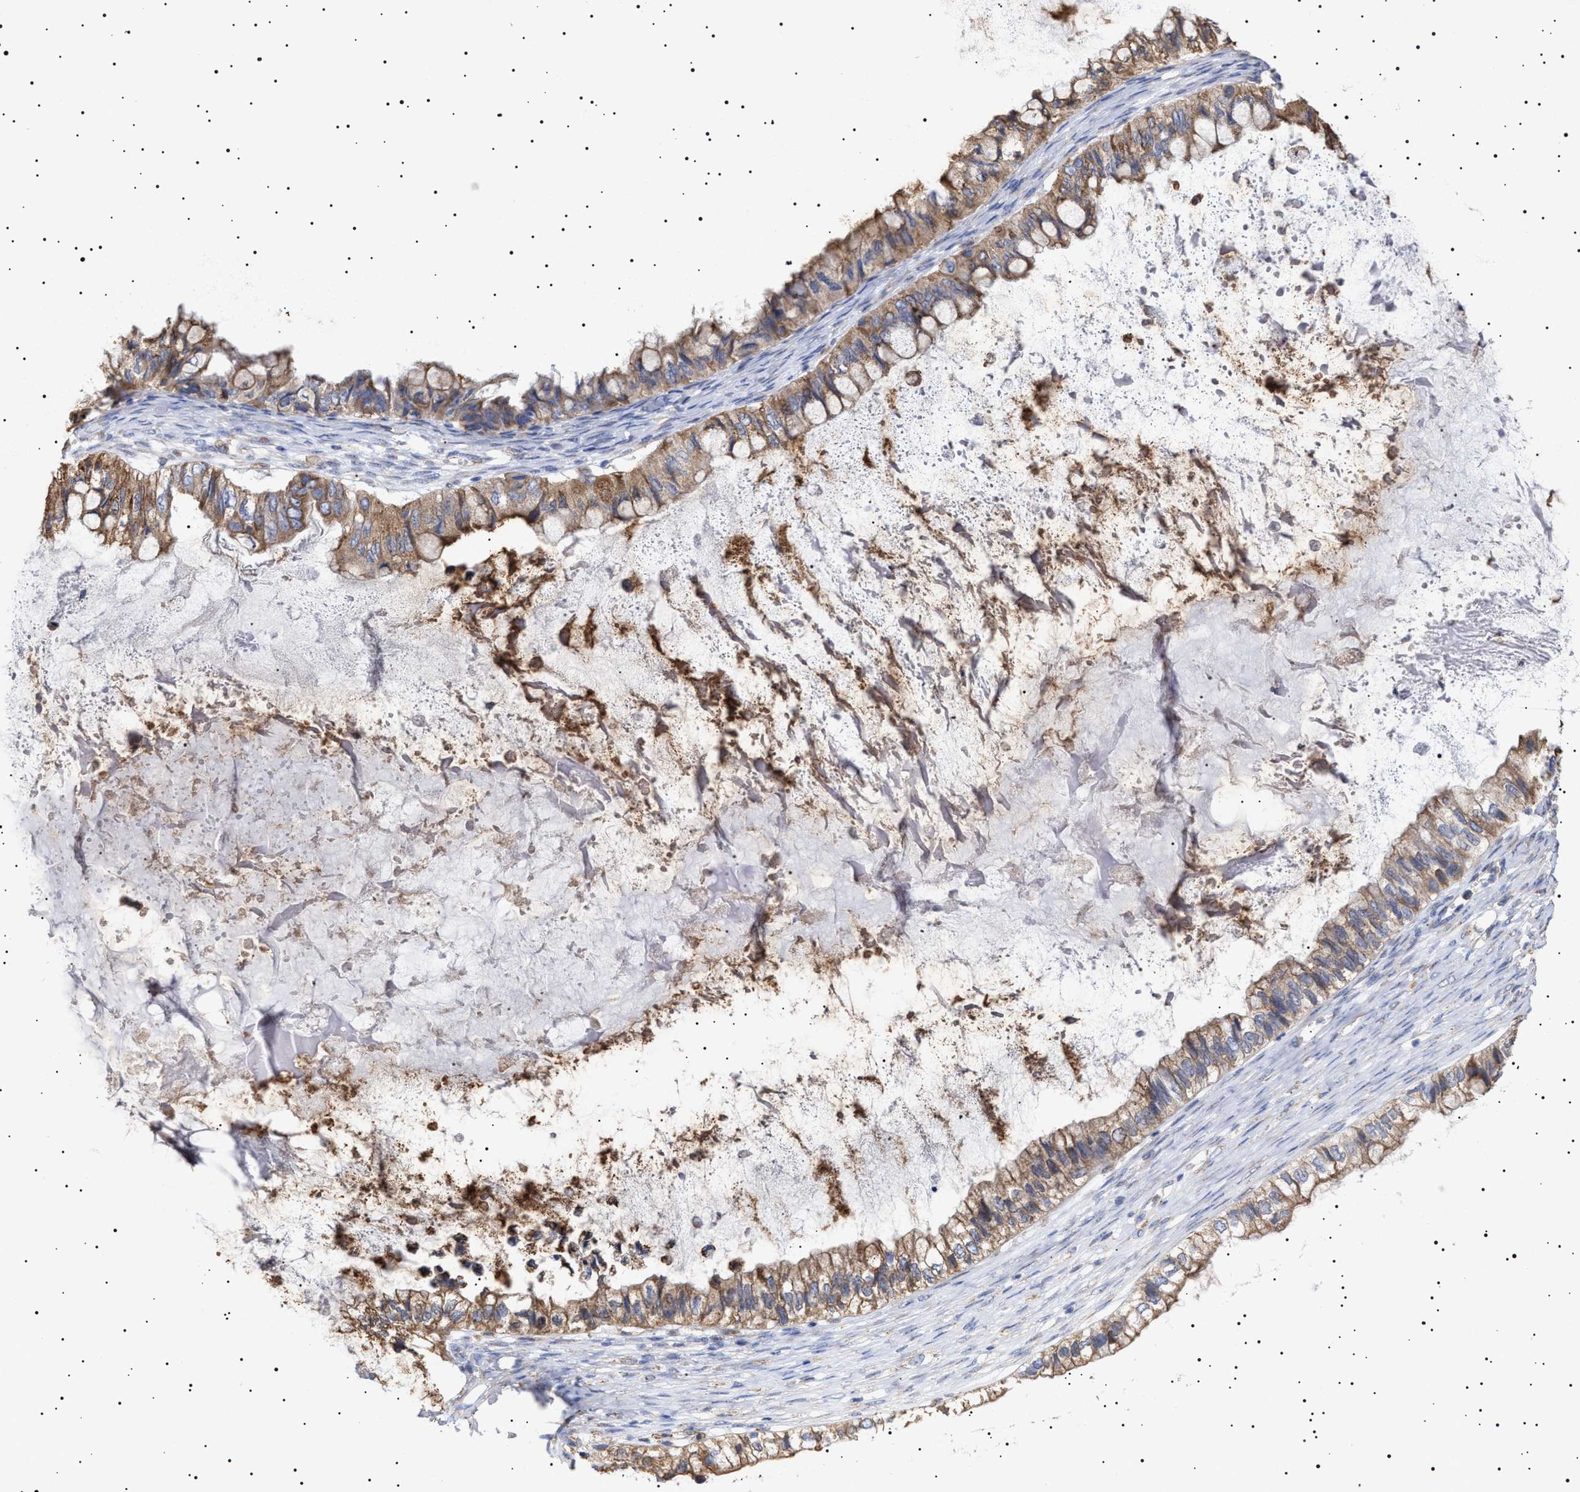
{"staining": {"intensity": "moderate", "quantity": ">75%", "location": "cytoplasmic/membranous"}, "tissue": "ovarian cancer", "cell_type": "Tumor cells", "image_type": "cancer", "snomed": [{"axis": "morphology", "description": "Cystadenocarcinoma, mucinous, NOS"}, {"axis": "topography", "description": "Ovary"}], "caption": "This photomicrograph reveals ovarian mucinous cystadenocarcinoma stained with immunohistochemistry (IHC) to label a protein in brown. The cytoplasmic/membranous of tumor cells show moderate positivity for the protein. Nuclei are counter-stained blue.", "gene": "ERCC6L2", "patient": {"sex": "female", "age": 80}}